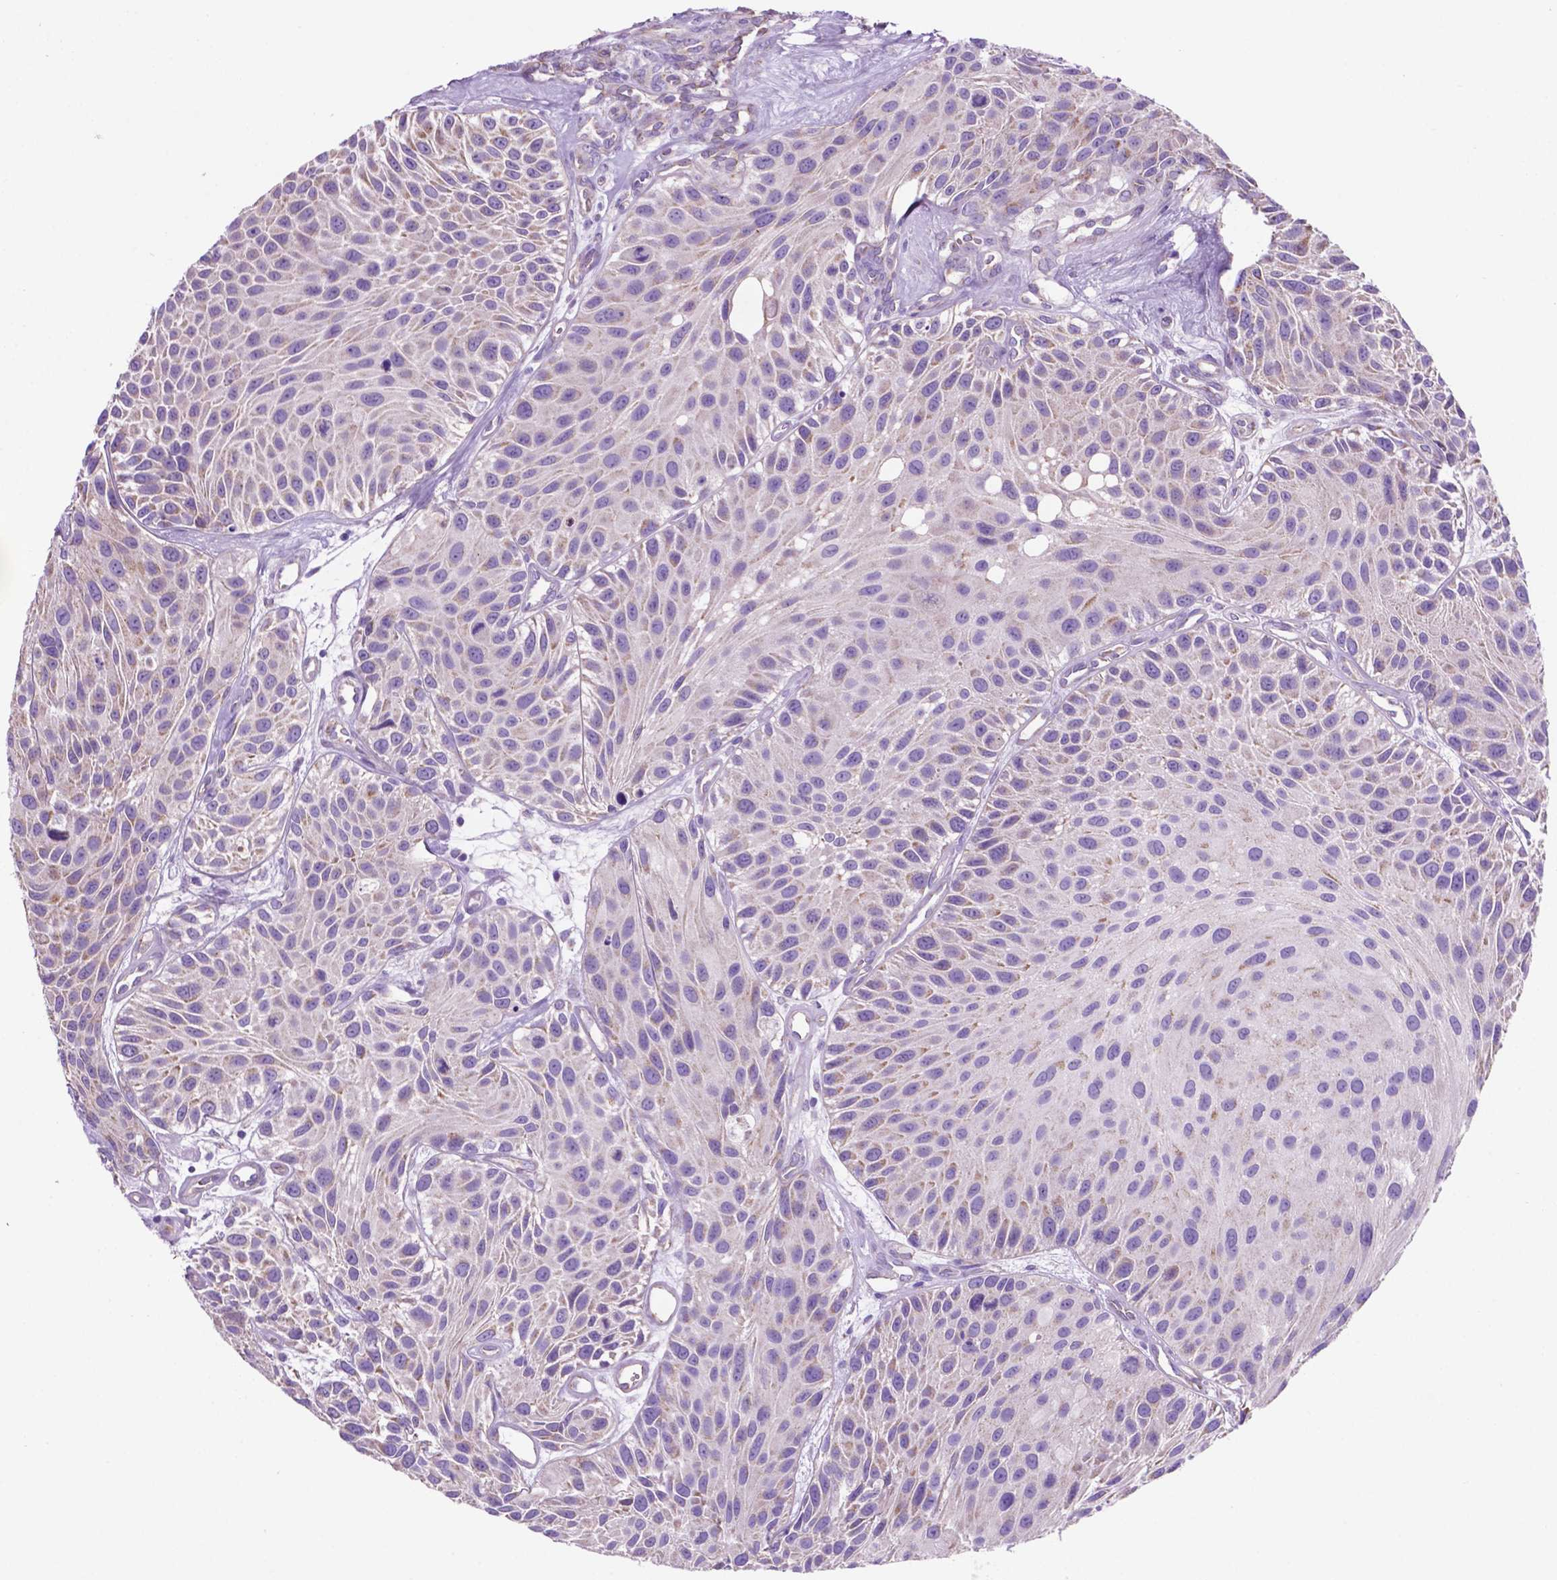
{"staining": {"intensity": "weak", "quantity": "<25%", "location": "cytoplasmic/membranous"}, "tissue": "urothelial cancer", "cell_type": "Tumor cells", "image_type": "cancer", "snomed": [{"axis": "morphology", "description": "Urothelial carcinoma, Low grade"}, {"axis": "topography", "description": "Urinary bladder"}], "caption": "A micrograph of low-grade urothelial carcinoma stained for a protein reveals no brown staining in tumor cells.", "gene": "TMEM121B", "patient": {"sex": "female", "age": 87}}